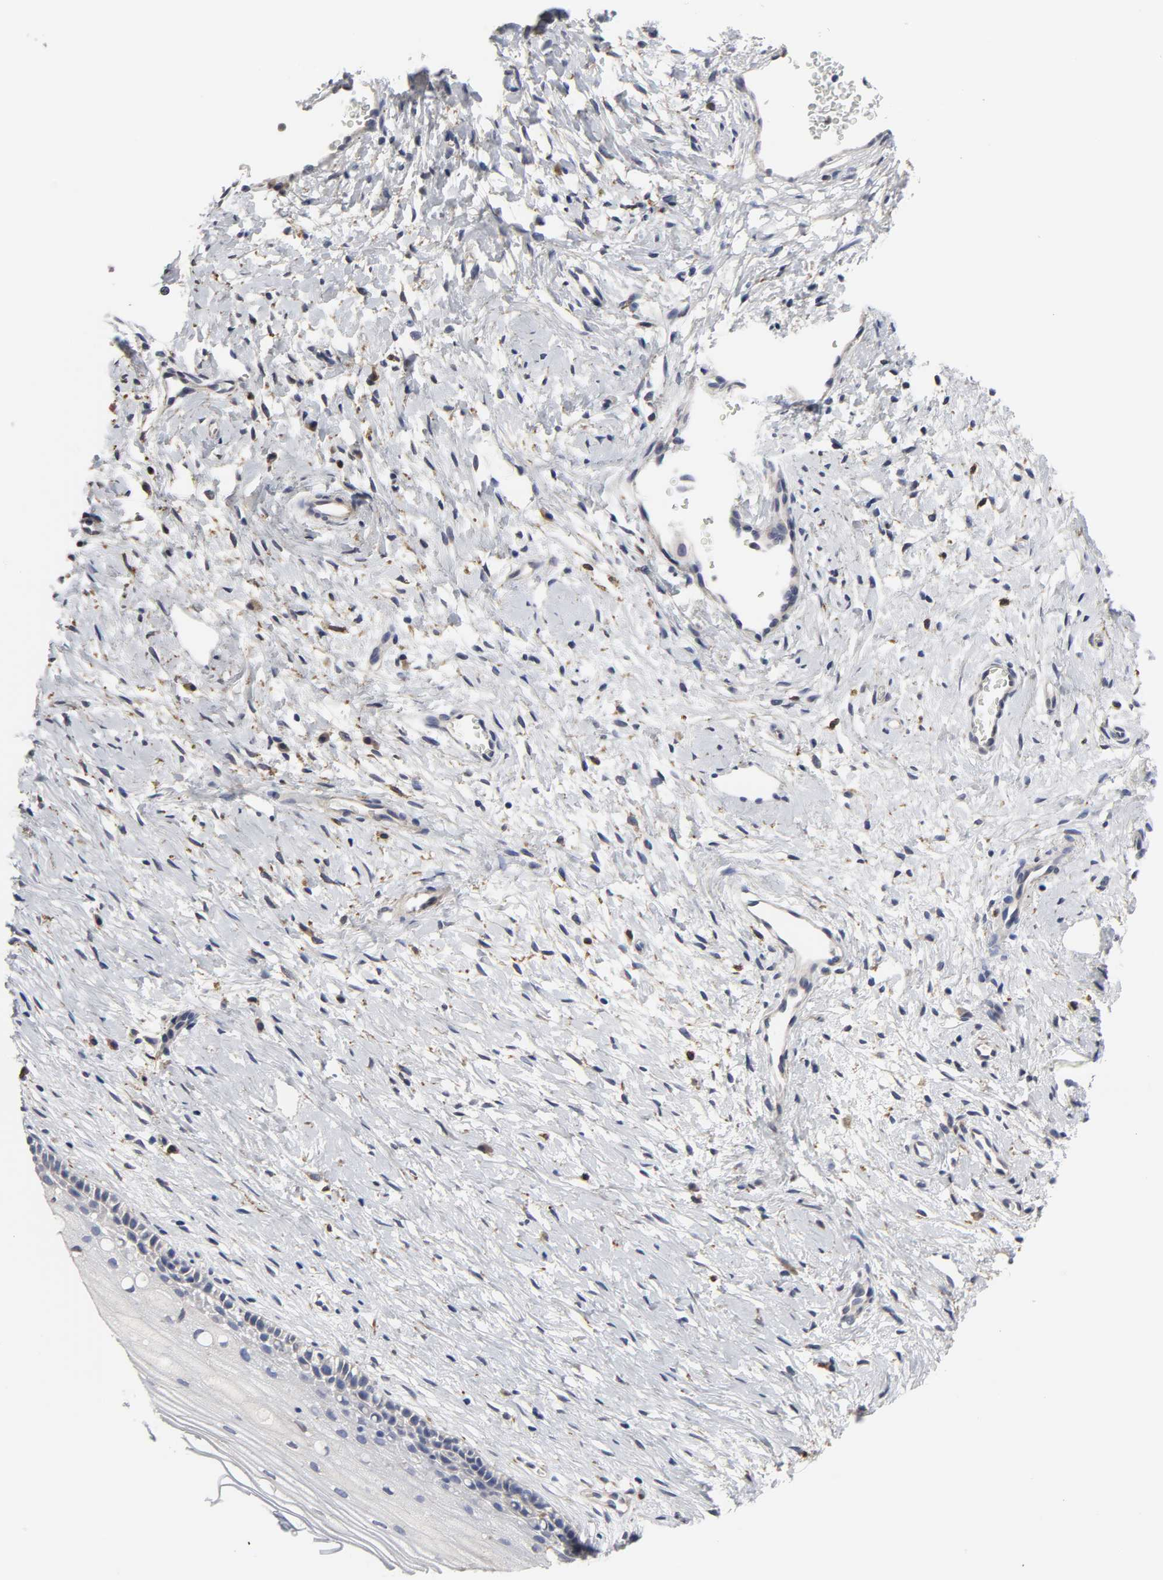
{"staining": {"intensity": "weak", "quantity": "25%-75%", "location": "cytoplasmic/membranous"}, "tissue": "cervix", "cell_type": "Glandular cells", "image_type": "normal", "snomed": [{"axis": "morphology", "description": "Normal tissue, NOS"}, {"axis": "topography", "description": "Cervix"}], "caption": "Brown immunohistochemical staining in unremarkable human cervix reveals weak cytoplasmic/membranous expression in about 25%-75% of glandular cells. The staining was performed using DAB, with brown indicating positive protein expression. Nuclei are stained blue with hematoxylin.", "gene": "HCK", "patient": {"sex": "female", "age": 46}}